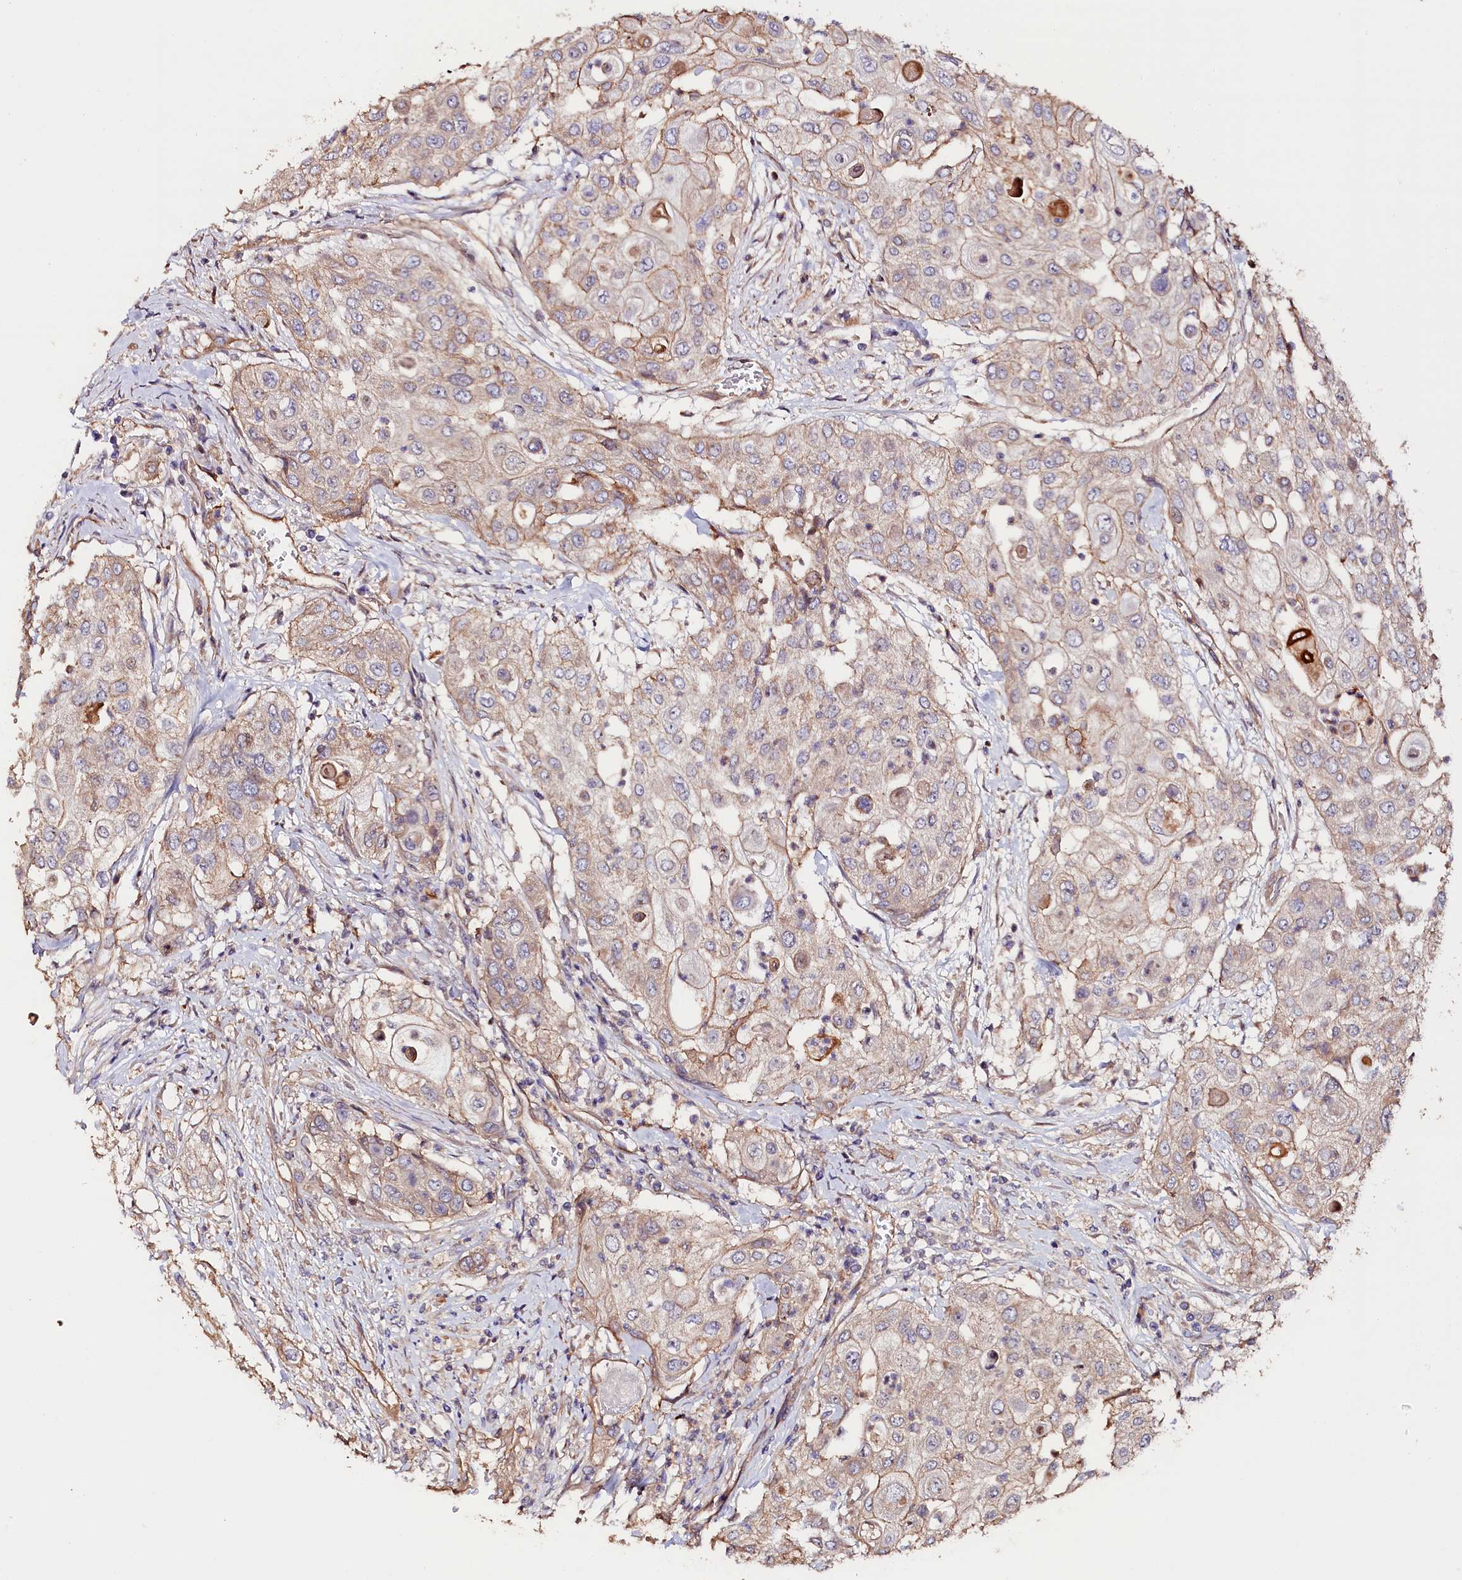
{"staining": {"intensity": "weak", "quantity": "25%-75%", "location": "cytoplasmic/membranous"}, "tissue": "urothelial cancer", "cell_type": "Tumor cells", "image_type": "cancer", "snomed": [{"axis": "morphology", "description": "Urothelial carcinoma, High grade"}, {"axis": "topography", "description": "Urinary bladder"}], "caption": "A photomicrograph of urothelial cancer stained for a protein shows weak cytoplasmic/membranous brown staining in tumor cells. (Brightfield microscopy of DAB IHC at high magnification).", "gene": "KATNB1", "patient": {"sex": "female", "age": 79}}